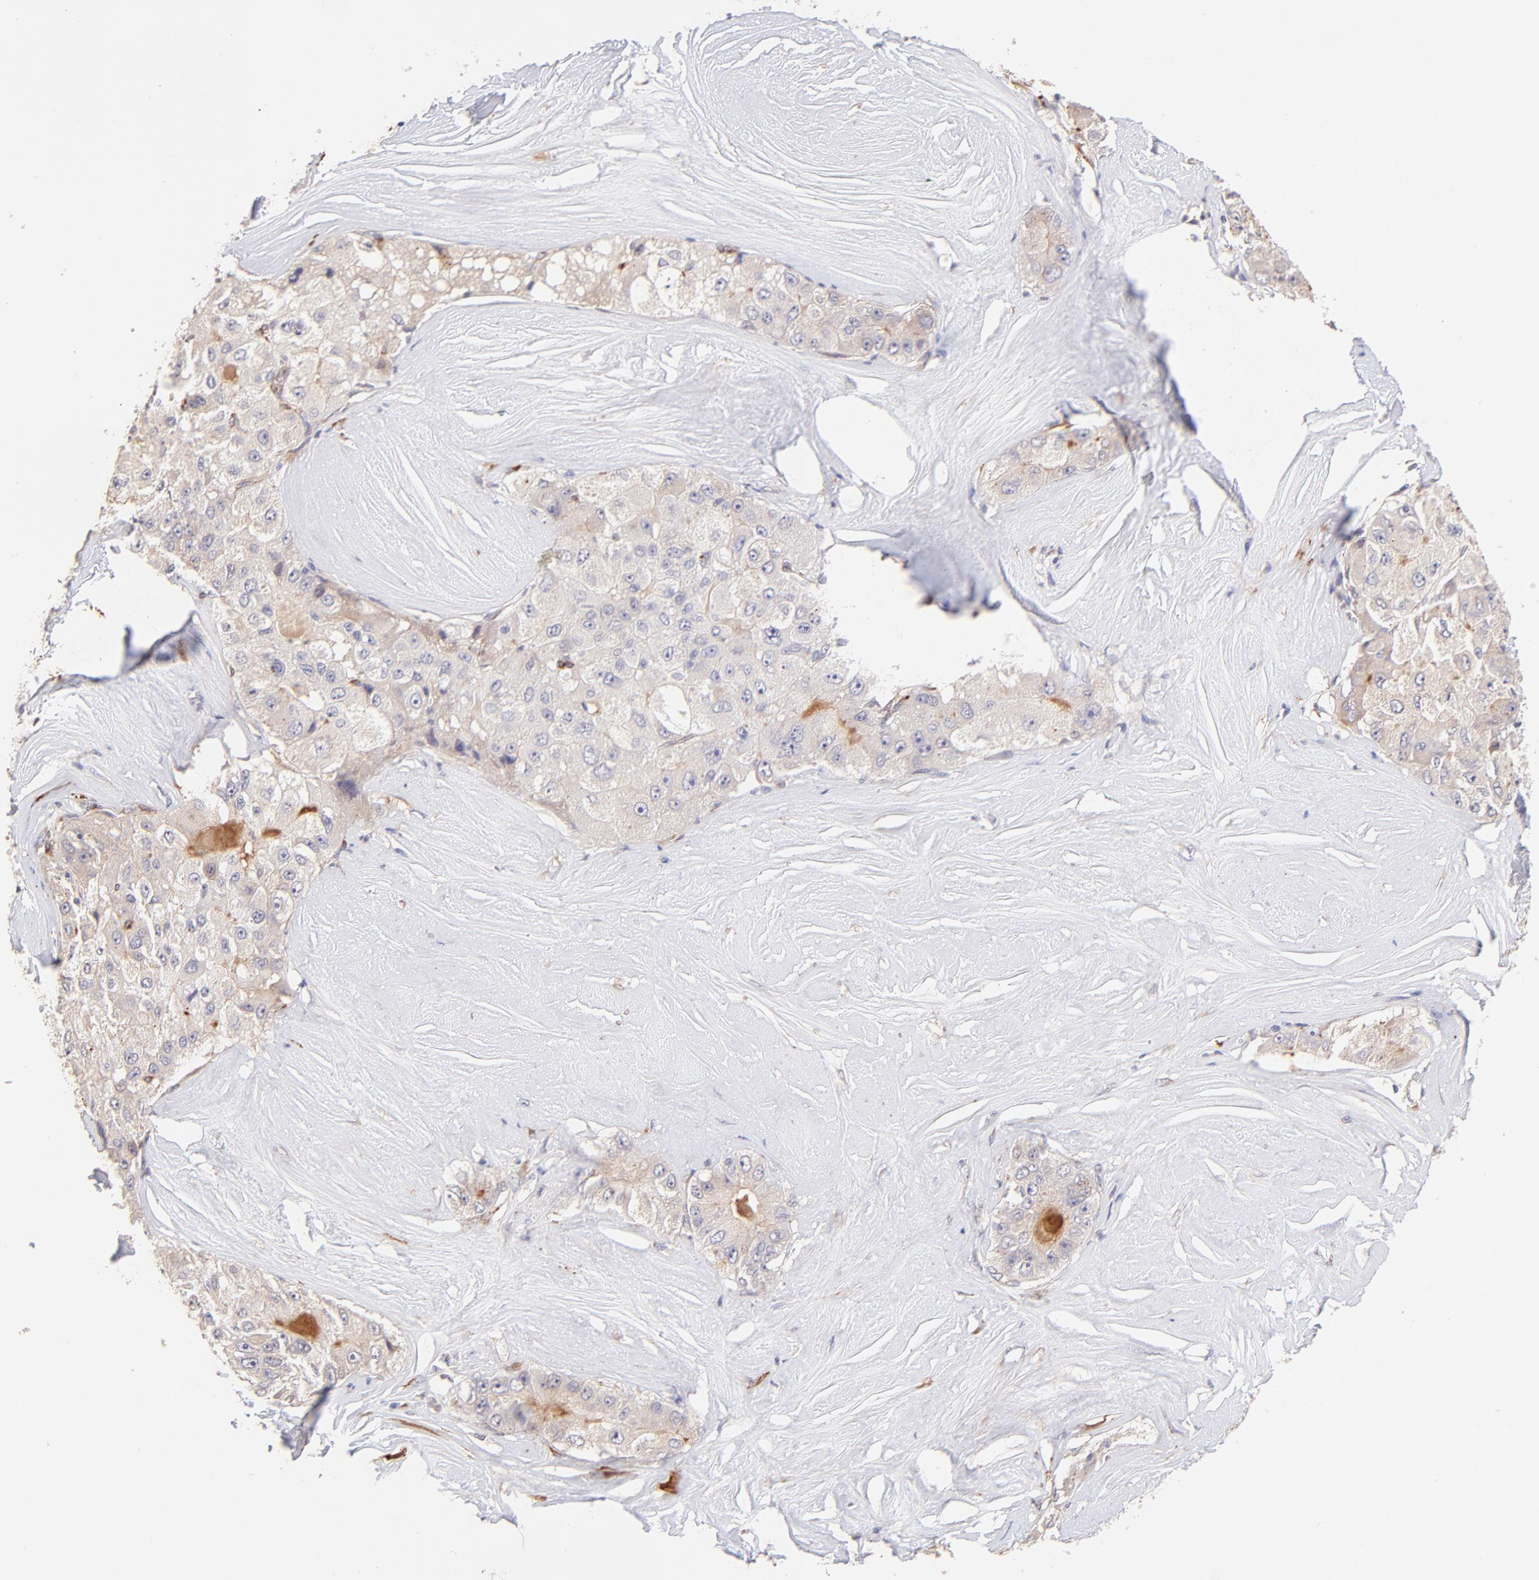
{"staining": {"intensity": "weak", "quantity": "25%-75%", "location": "cytoplasmic/membranous"}, "tissue": "liver cancer", "cell_type": "Tumor cells", "image_type": "cancer", "snomed": [{"axis": "morphology", "description": "Carcinoma, Hepatocellular, NOS"}, {"axis": "topography", "description": "Liver"}], "caption": "Hepatocellular carcinoma (liver) was stained to show a protein in brown. There is low levels of weak cytoplasmic/membranous positivity in about 25%-75% of tumor cells. (Stains: DAB in brown, nuclei in blue, Microscopy: brightfield microscopy at high magnification).", "gene": "SPARC", "patient": {"sex": "male", "age": 80}}